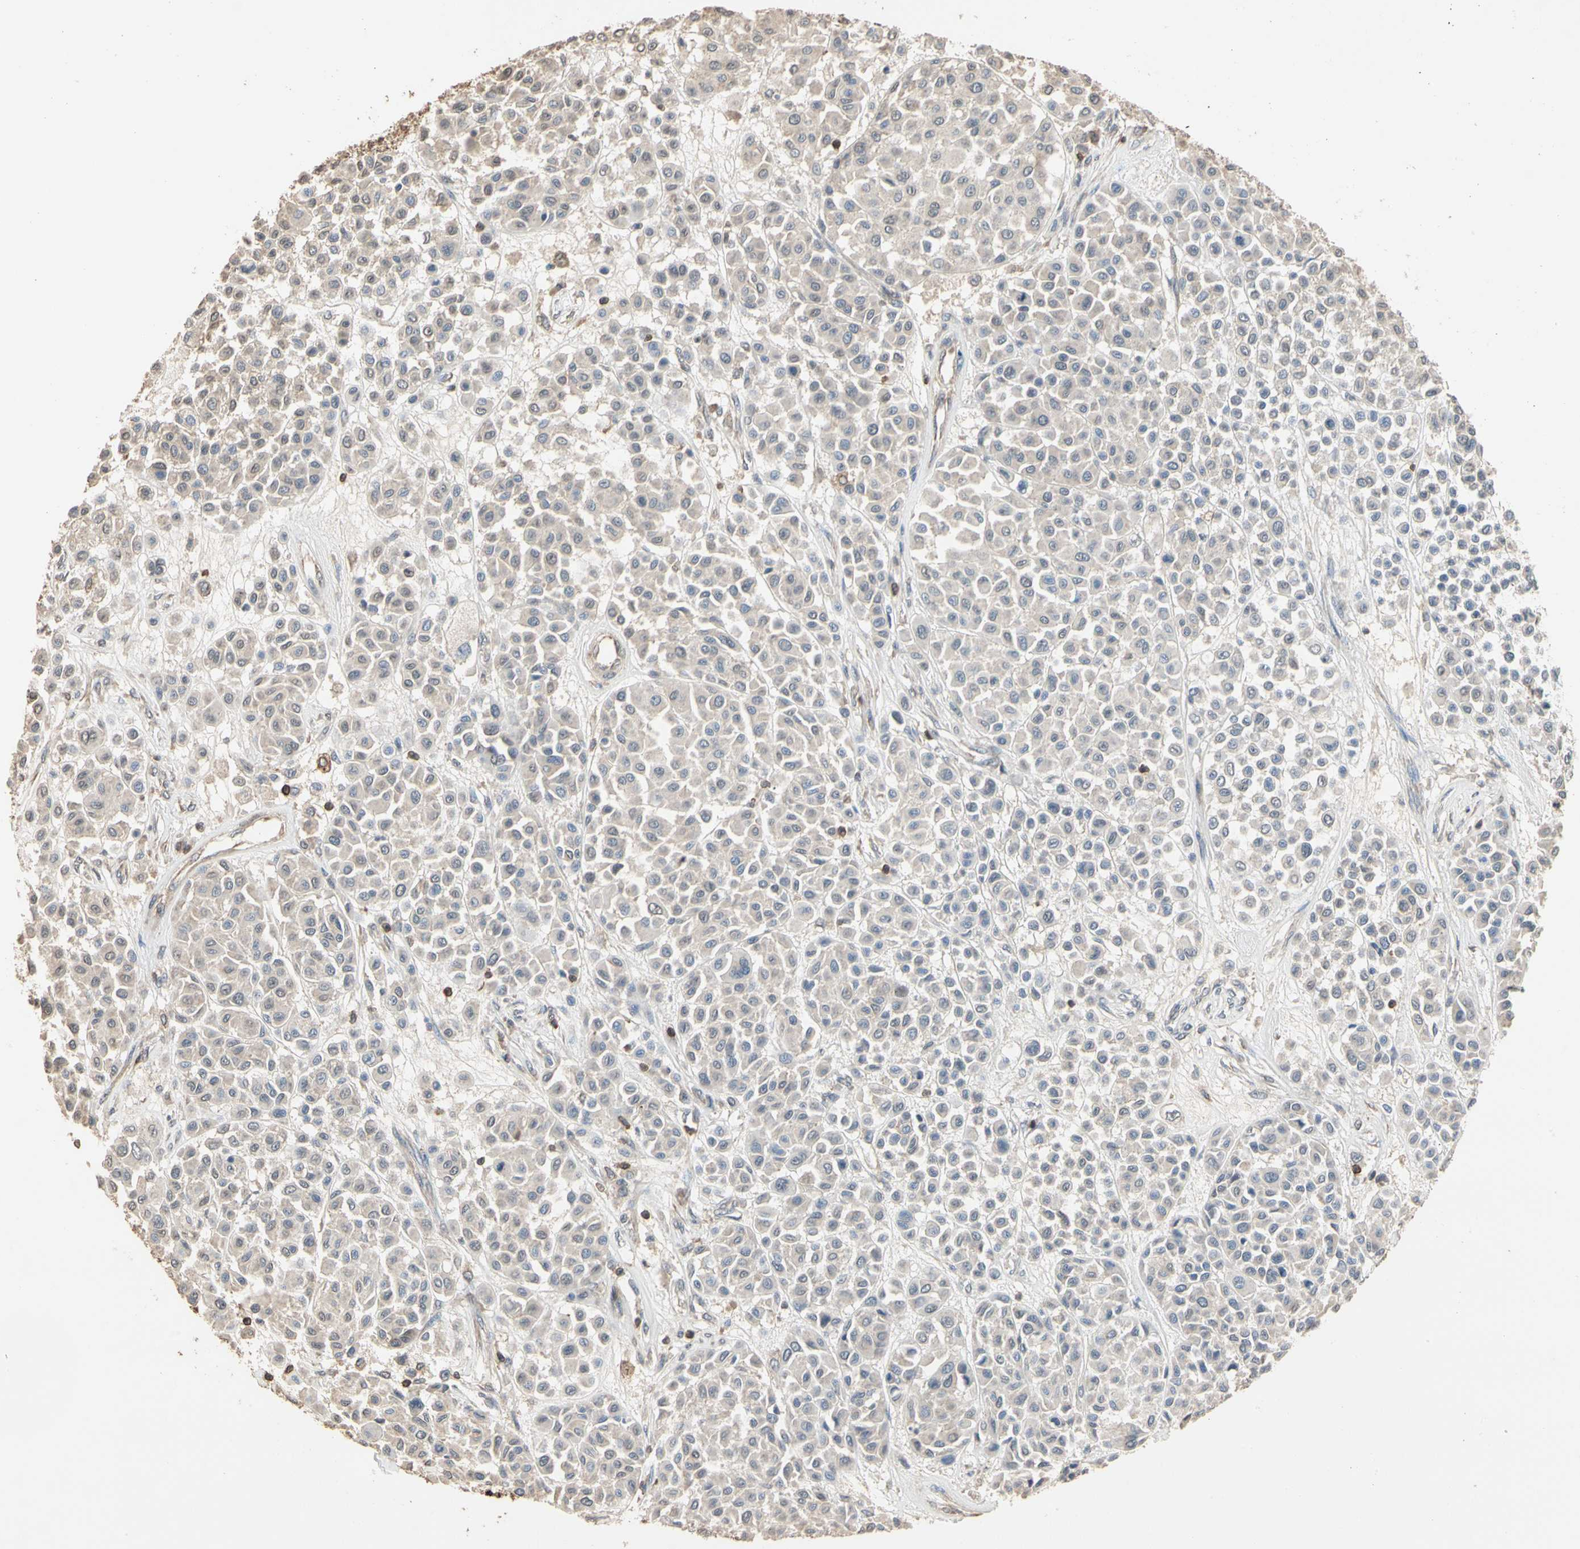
{"staining": {"intensity": "negative", "quantity": "none", "location": "none"}, "tissue": "melanoma", "cell_type": "Tumor cells", "image_type": "cancer", "snomed": [{"axis": "morphology", "description": "Malignant melanoma, Metastatic site"}, {"axis": "topography", "description": "Soft tissue"}], "caption": "Image shows no protein expression in tumor cells of melanoma tissue.", "gene": "MAP3K10", "patient": {"sex": "male", "age": 41}}